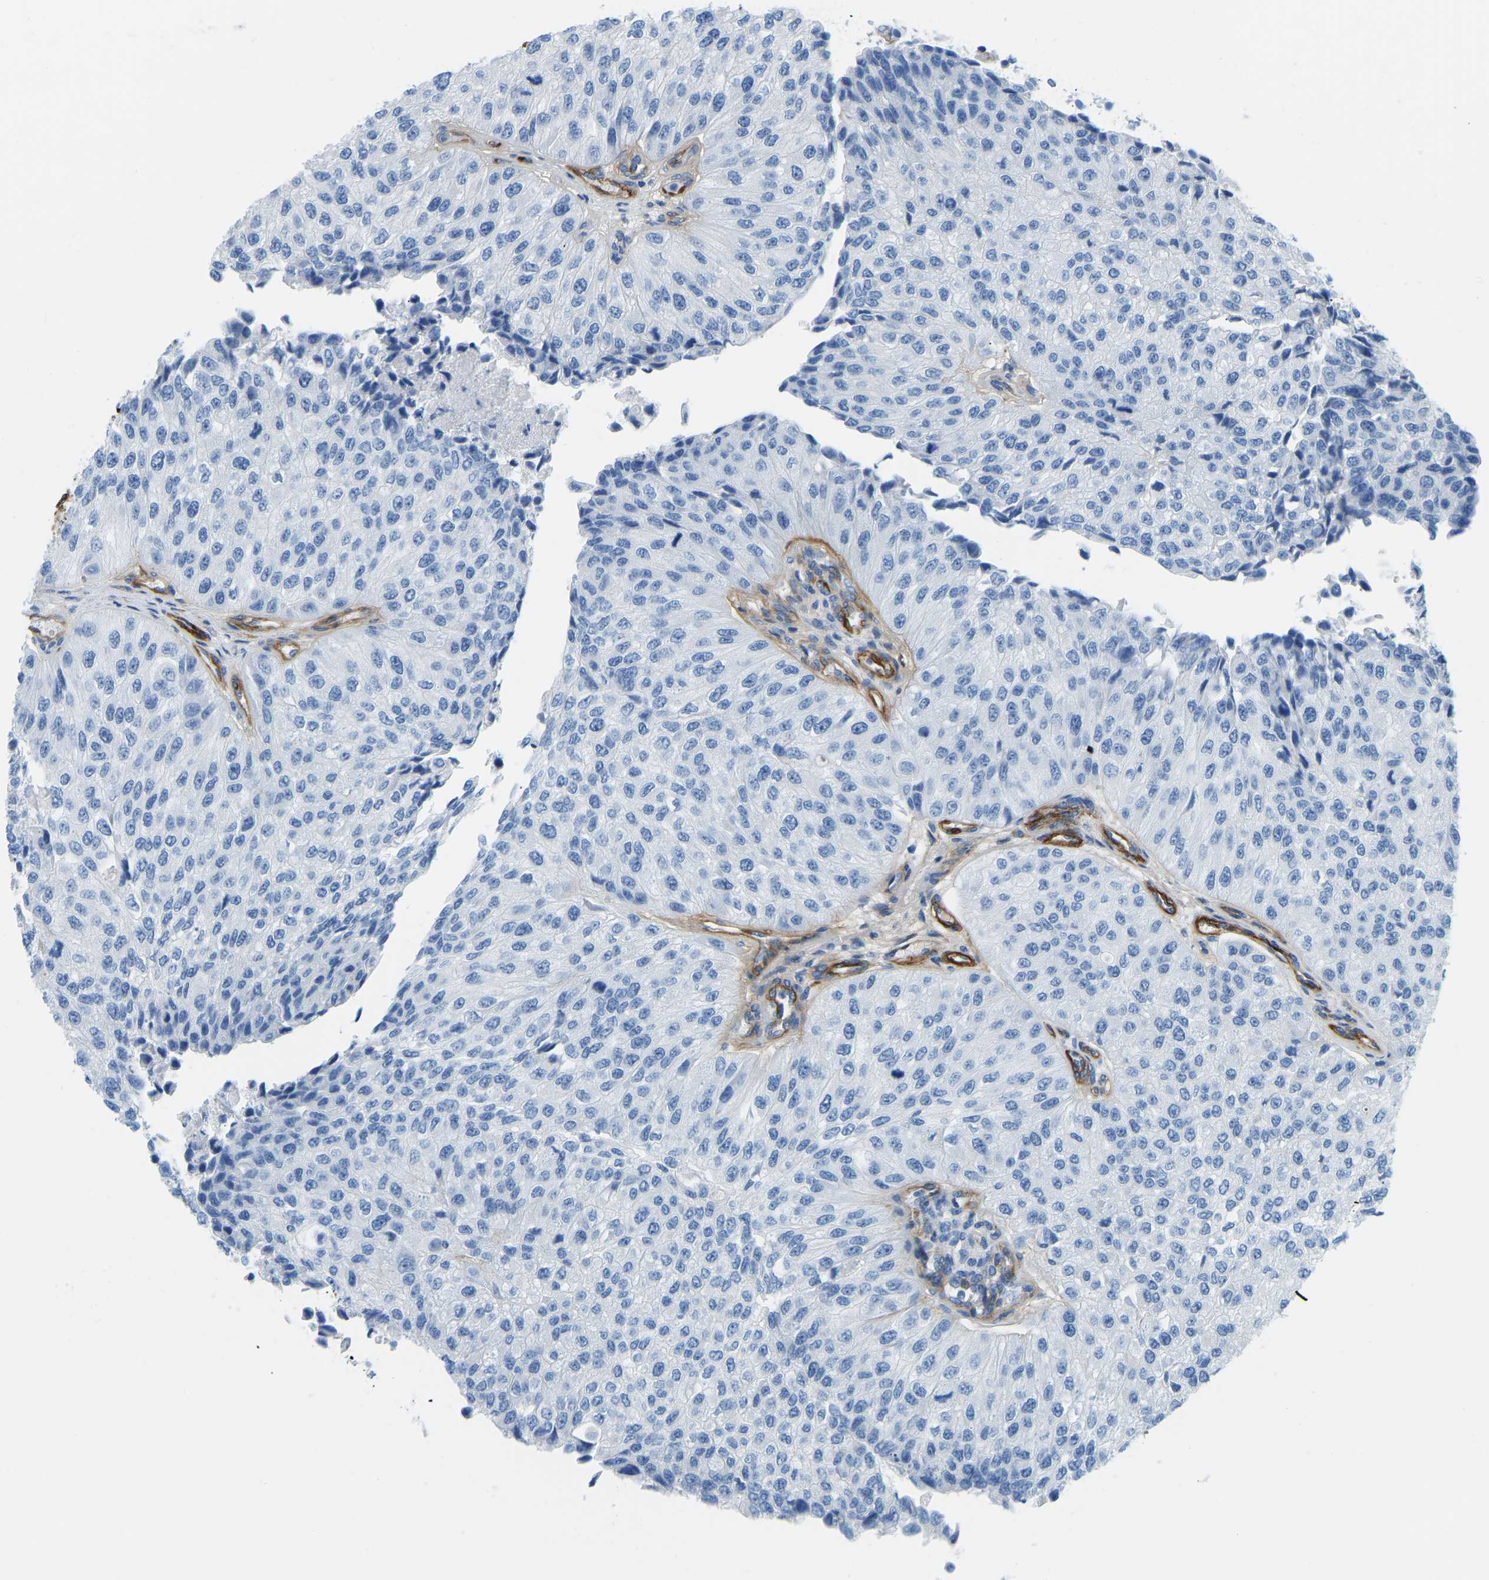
{"staining": {"intensity": "negative", "quantity": "none", "location": "none"}, "tissue": "urothelial cancer", "cell_type": "Tumor cells", "image_type": "cancer", "snomed": [{"axis": "morphology", "description": "Urothelial carcinoma, High grade"}, {"axis": "topography", "description": "Kidney"}, {"axis": "topography", "description": "Urinary bladder"}], "caption": "The immunohistochemistry micrograph has no significant staining in tumor cells of urothelial cancer tissue. (IHC, brightfield microscopy, high magnification).", "gene": "COL15A1", "patient": {"sex": "male", "age": 77}}